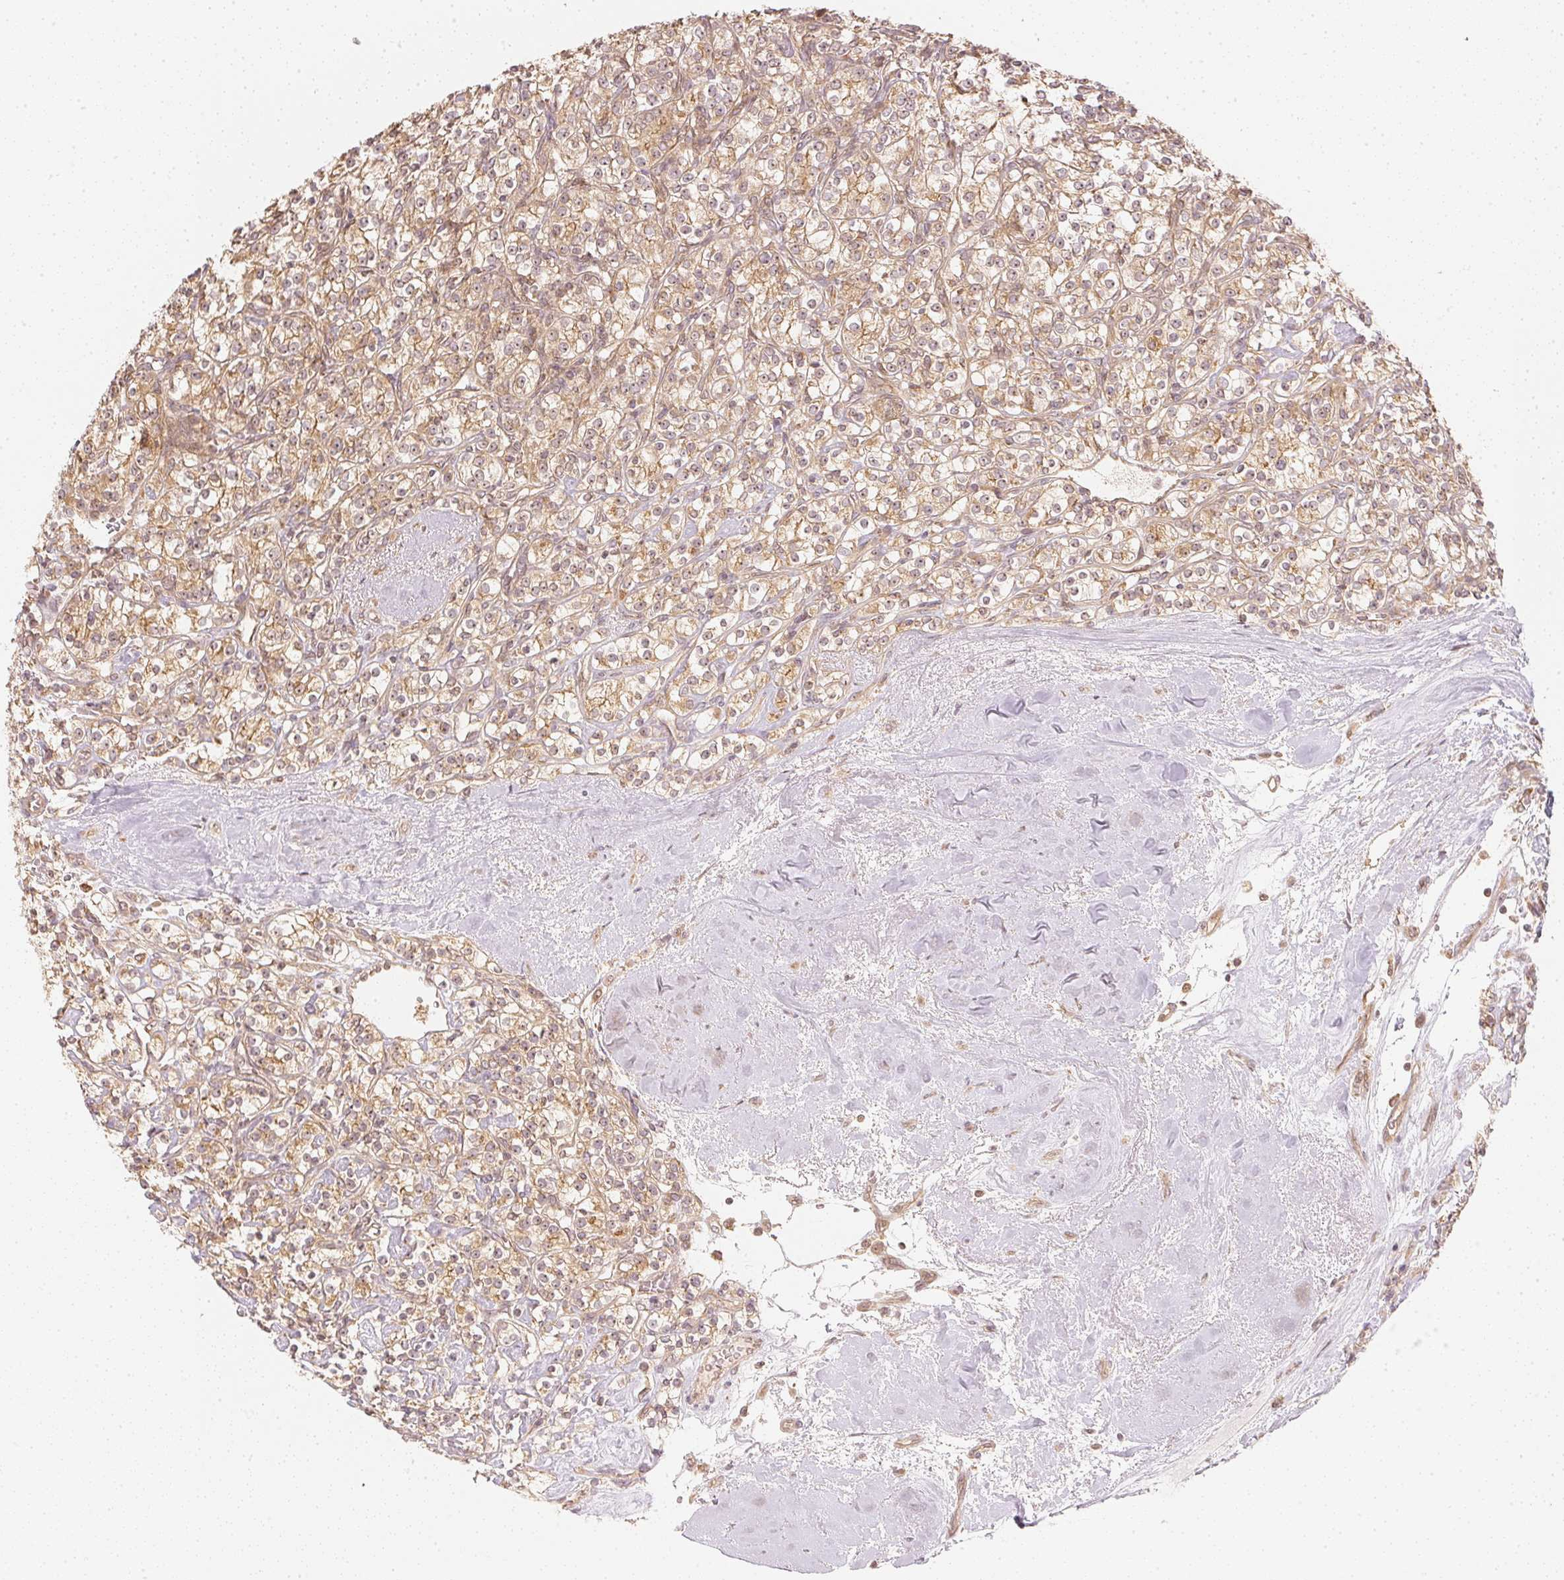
{"staining": {"intensity": "weak", "quantity": ">75%", "location": "cytoplasmic/membranous,nuclear"}, "tissue": "renal cancer", "cell_type": "Tumor cells", "image_type": "cancer", "snomed": [{"axis": "morphology", "description": "Adenocarcinoma, NOS"}, {"axis": "topography", "description": "Kidney"}], "caption": "Immunohistochemical staining of renal adenocarcinoma shows weak cytoplasmic/membranous and nuclear protein expression in approximately >75% of tumor cells.", "gene": "WDR54", "patient": {"sex": "male", "age": 77}}